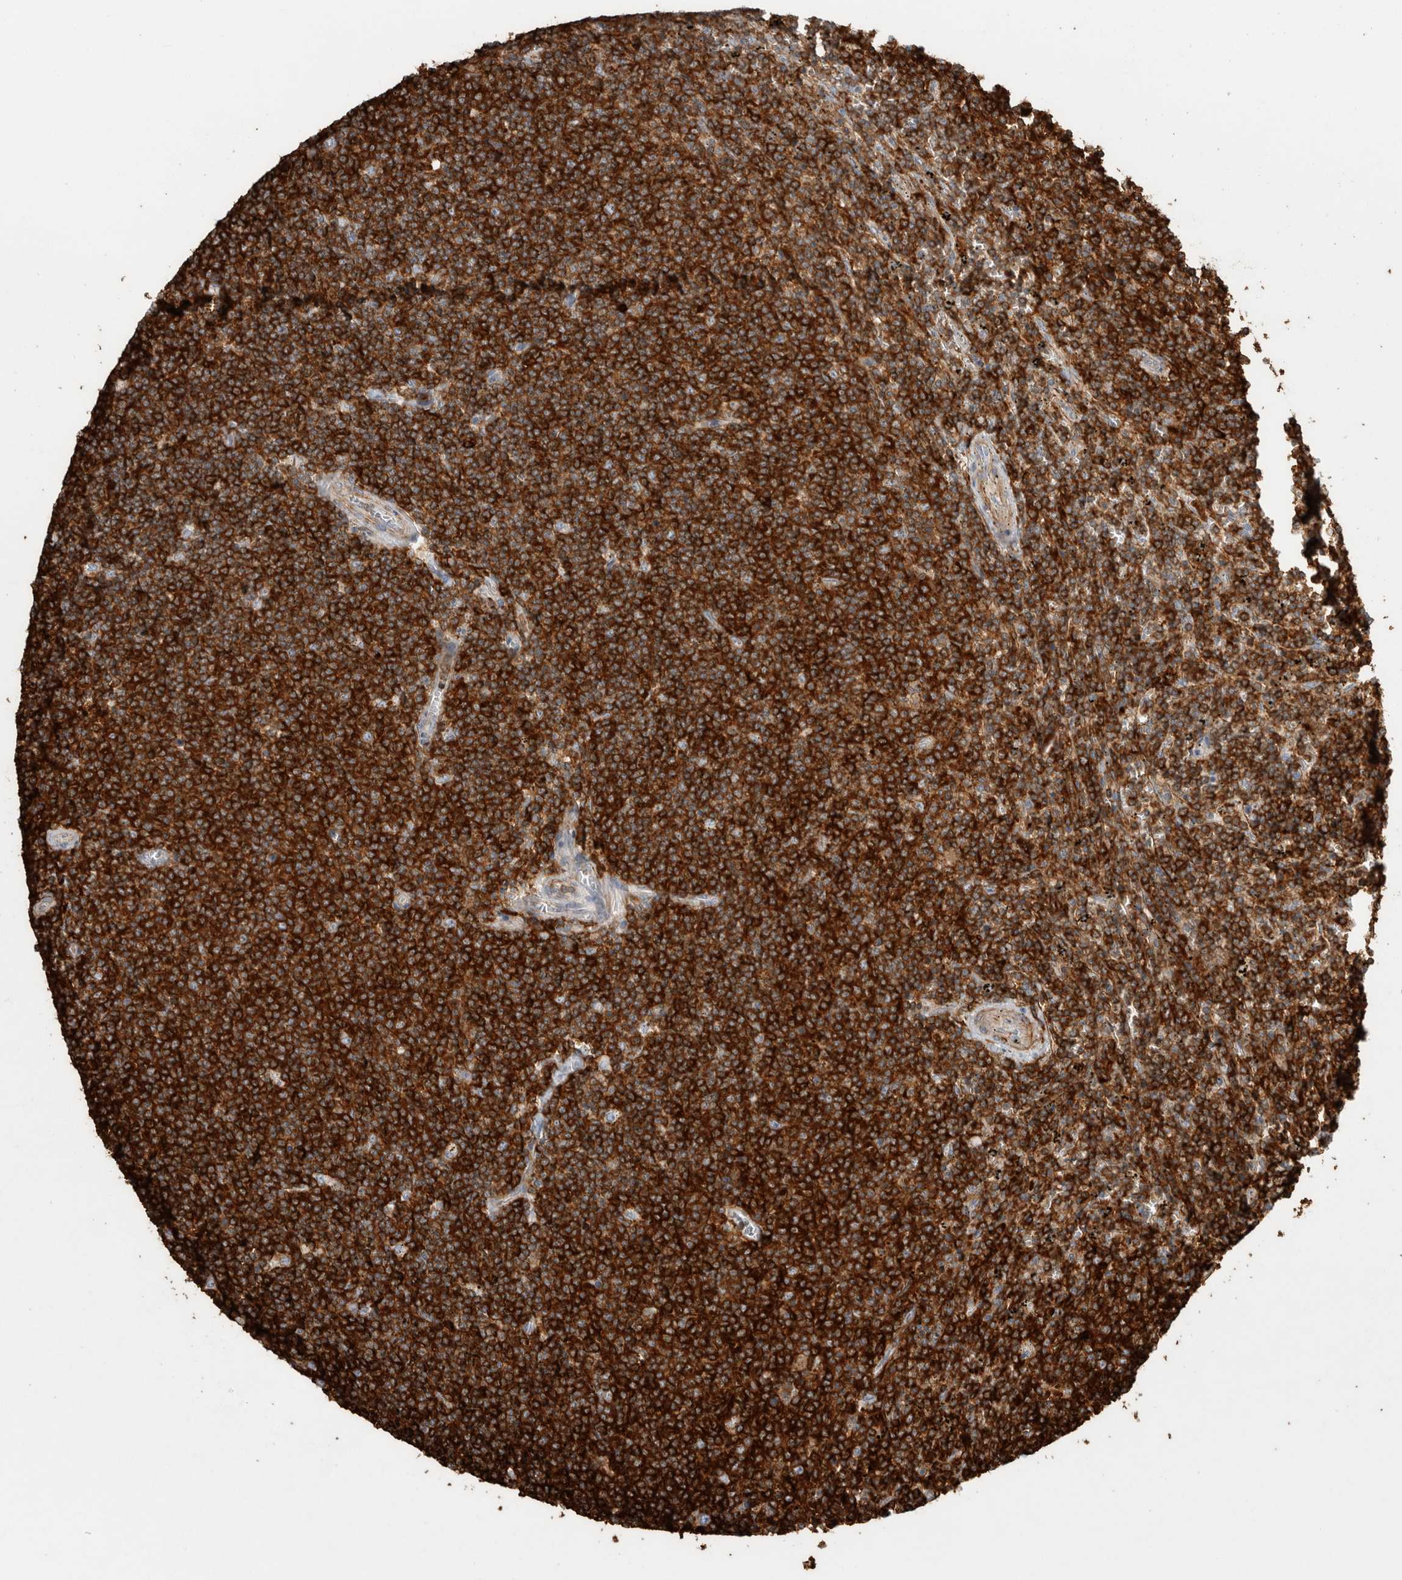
{"staining": {"intensity": "strong", "quantity": ">75%", "location": "cytoplasmic/membranous"}, "tissue": "lymphoma", "cell_type": "Tumor cells", "image_type": "cancer", "snomed": [{"axis": "morphology", "description": "Malignant lymphoma, non-Hodgkin's type, Low grade"}, {"axis": "topography", "description": "Spleen"}], "caption": "Human low-grade malignant lymphoma, non-Hodgkin's type stained with a brown dye shows strong cytoplasmic/membranous positive expression in about >75% of tumor cells.", "gene": "GPER1", "patient": {"sex": "female", "age": 50}}